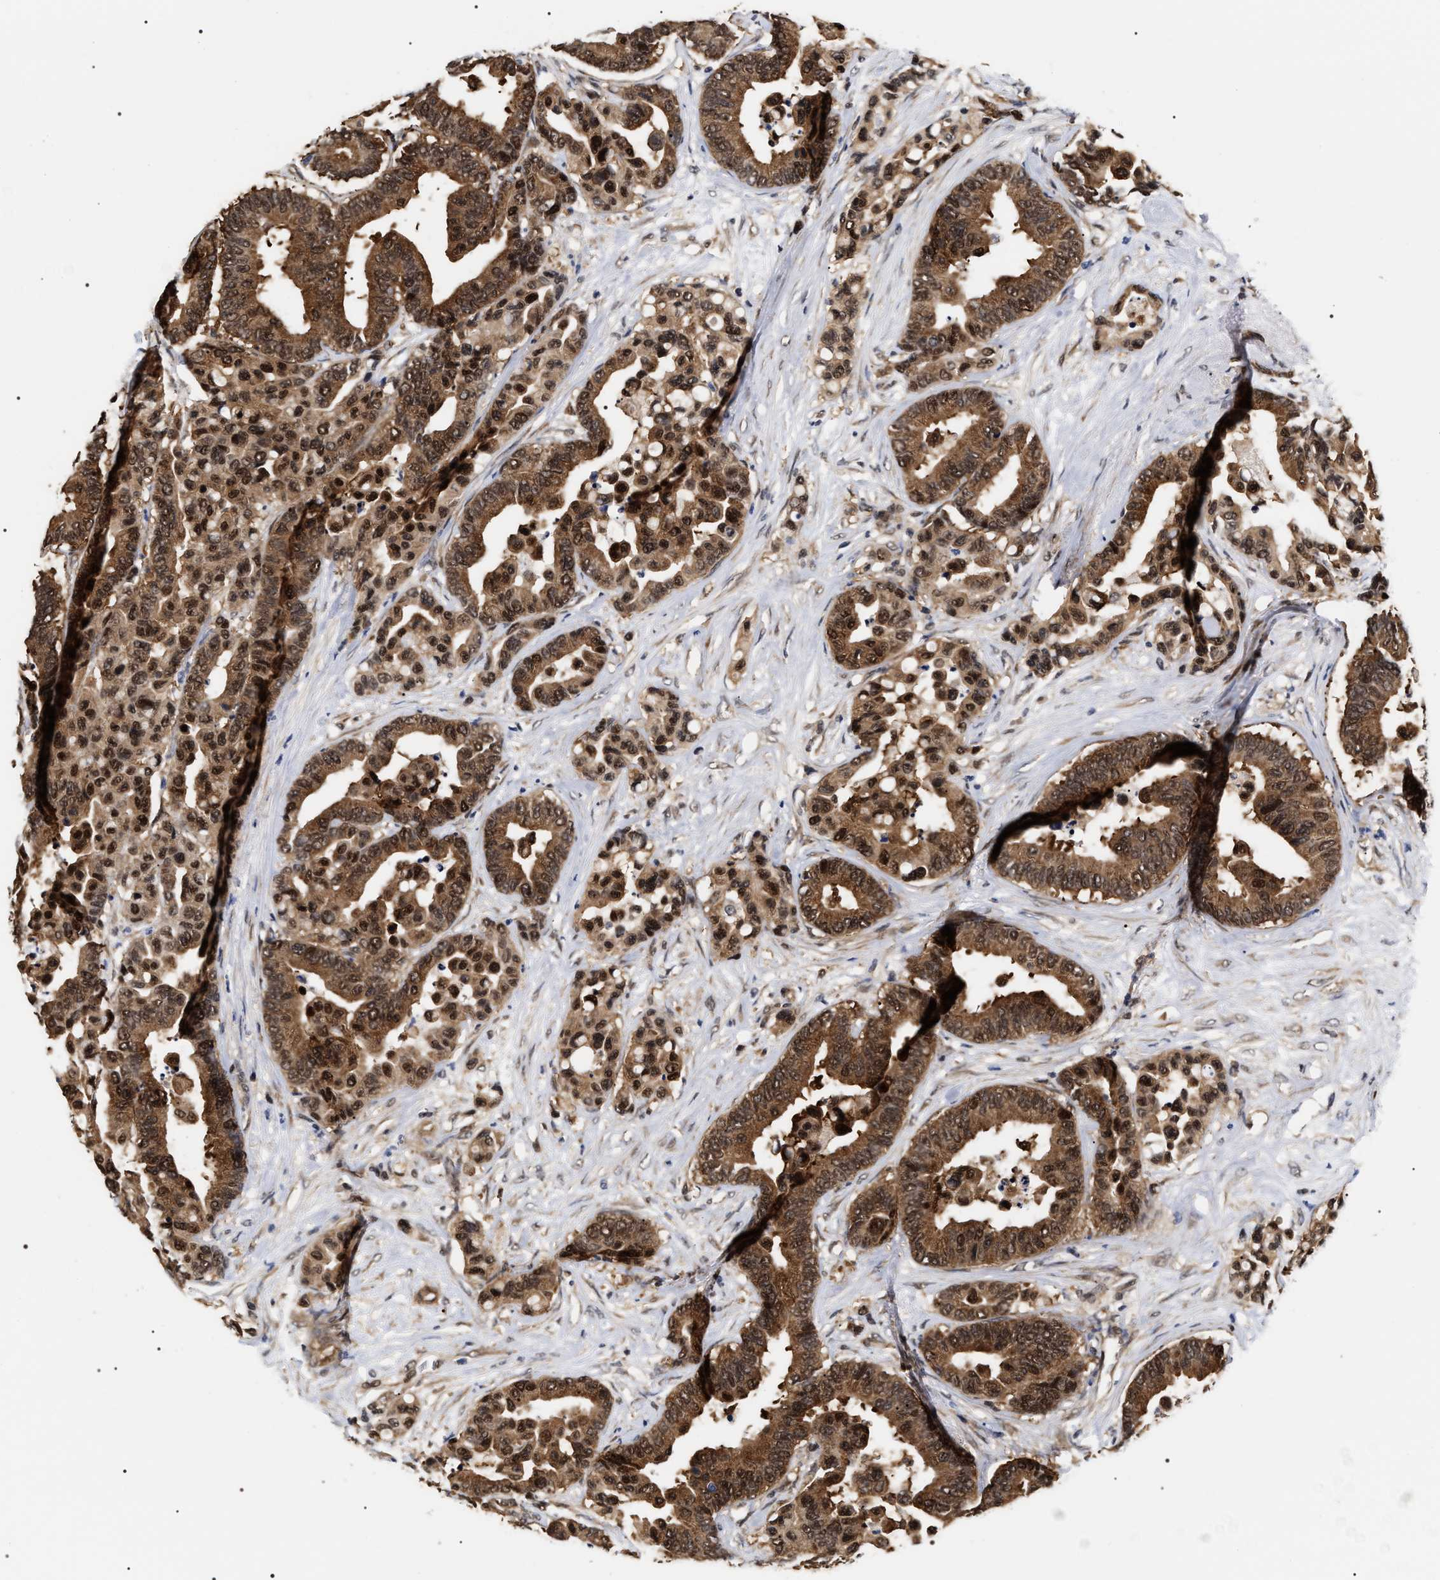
{"staining": {"intensity": "moderate", "quantity": ">75%", "location": "cytoplasmic/membranous,nuclear"}, "tissue": "colorectal cancer", "cell_type": "Tumor cells", "image_type": "cancer", "snomed": [{"axis": "morphology", "description": "Normal tissue, NOS"}, {"axis": "morphology", "description": "Adenocarcinoma, NOS"}, {"axis": "topography", "description": "Colon"}], "caption": "Immunohistochemical staining of human colorectal cancer (adenocarcinoma) exhibits moderate cytoplasmic/membranous and nuclear protein expression in approximately >75% of tumor cells.", "gene": "BAG6", "patient": {"sex": "male", "age": 82}}